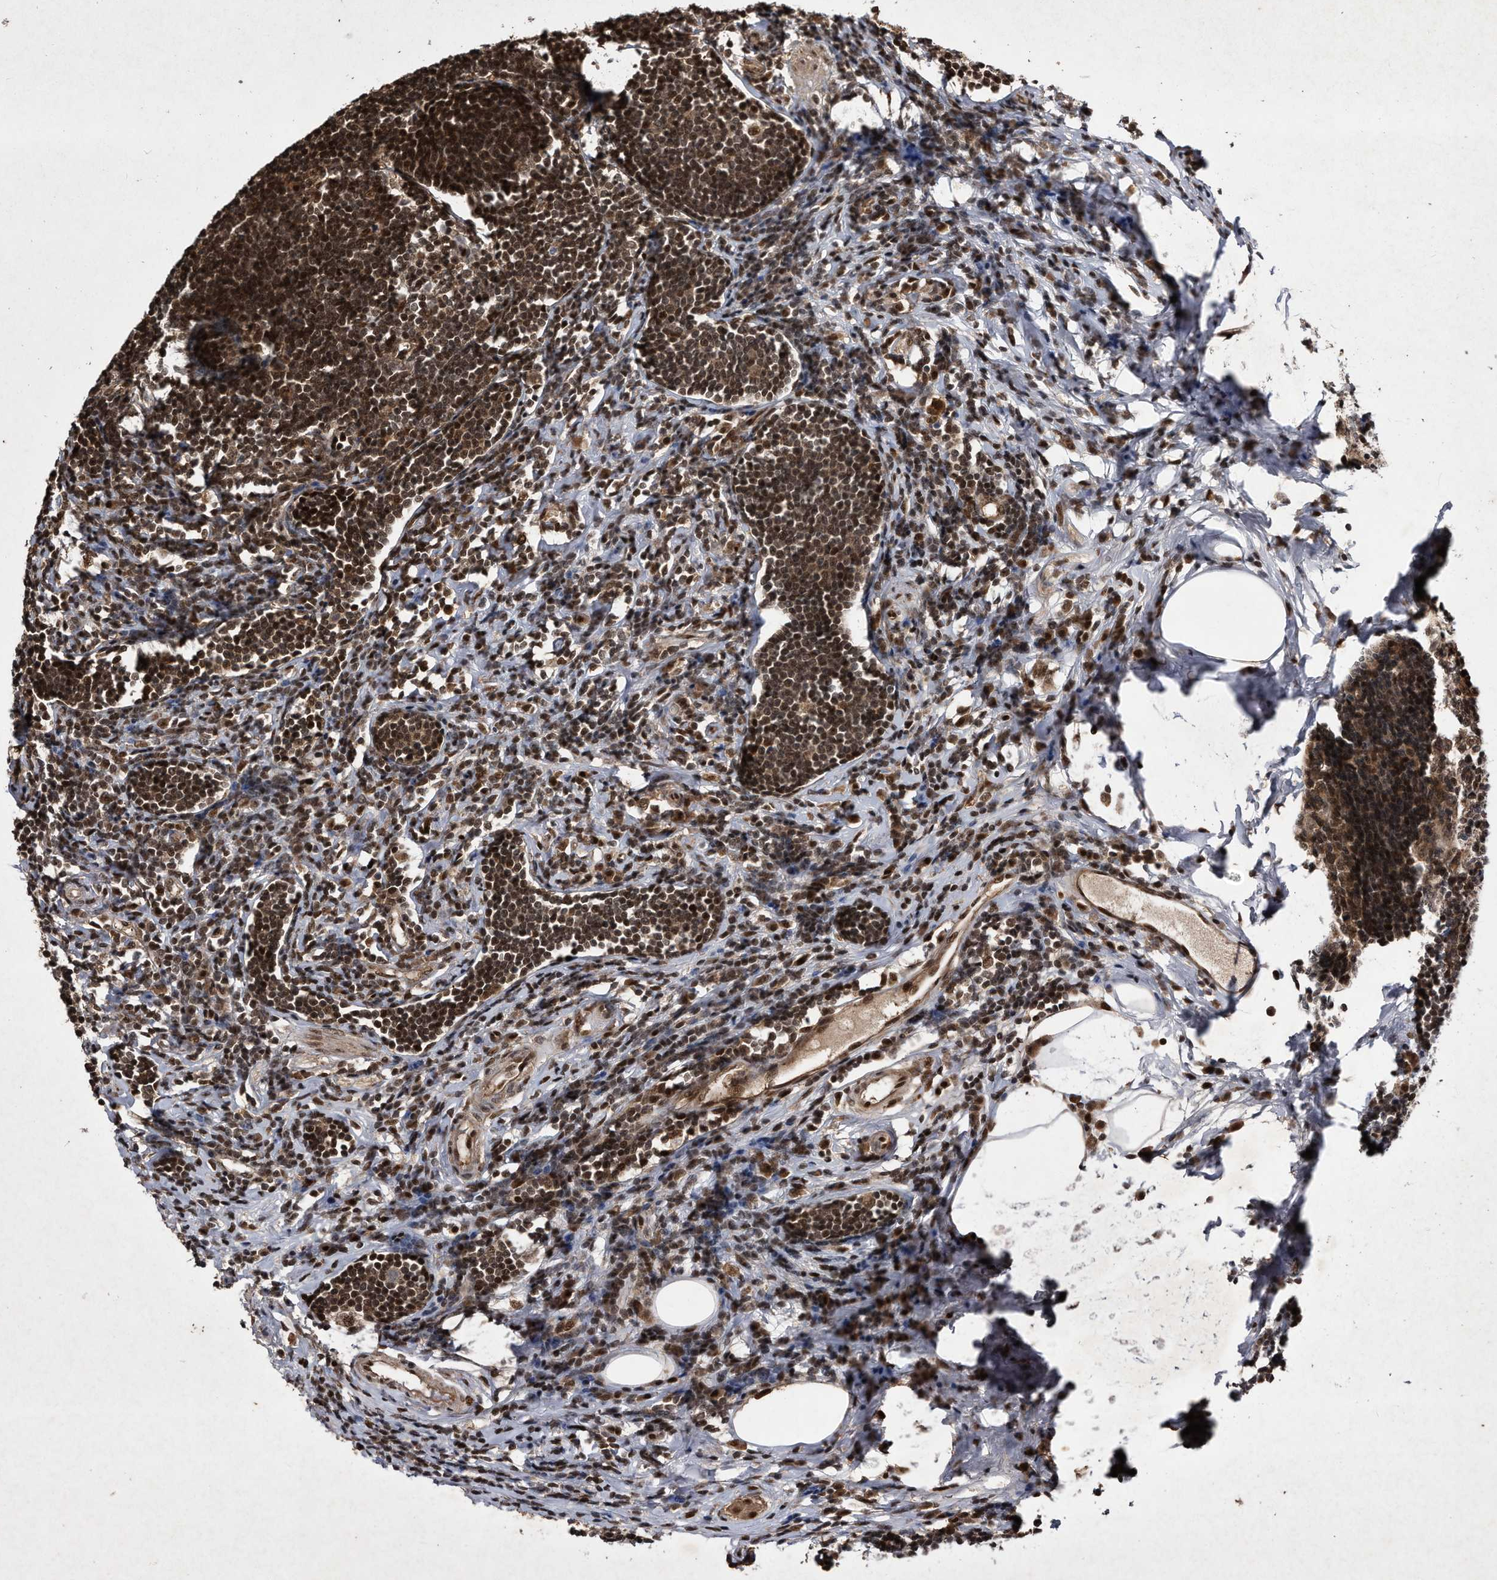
{"staining": {"intensity": "strong", "quantity": ">75%", "location": "cytoplasmic/membranous,nuclear"}, "tissue": "appendix", "cell_type": "Glandular cells", "image_type": "normal", "snomed": [{"axis": "morphology", "description": "Normal tissue, NOS"}, {"axis": "topography", "description": "Appendix"}], "caption": "Immunohistochemical staining of normal appendix displays high levels of strong cytoplasmic/membranous,nuclear staining in approximately >75% of glandular cells.", "gene": "RAD23B", "patient": {"sex": "female", "age": 54}}